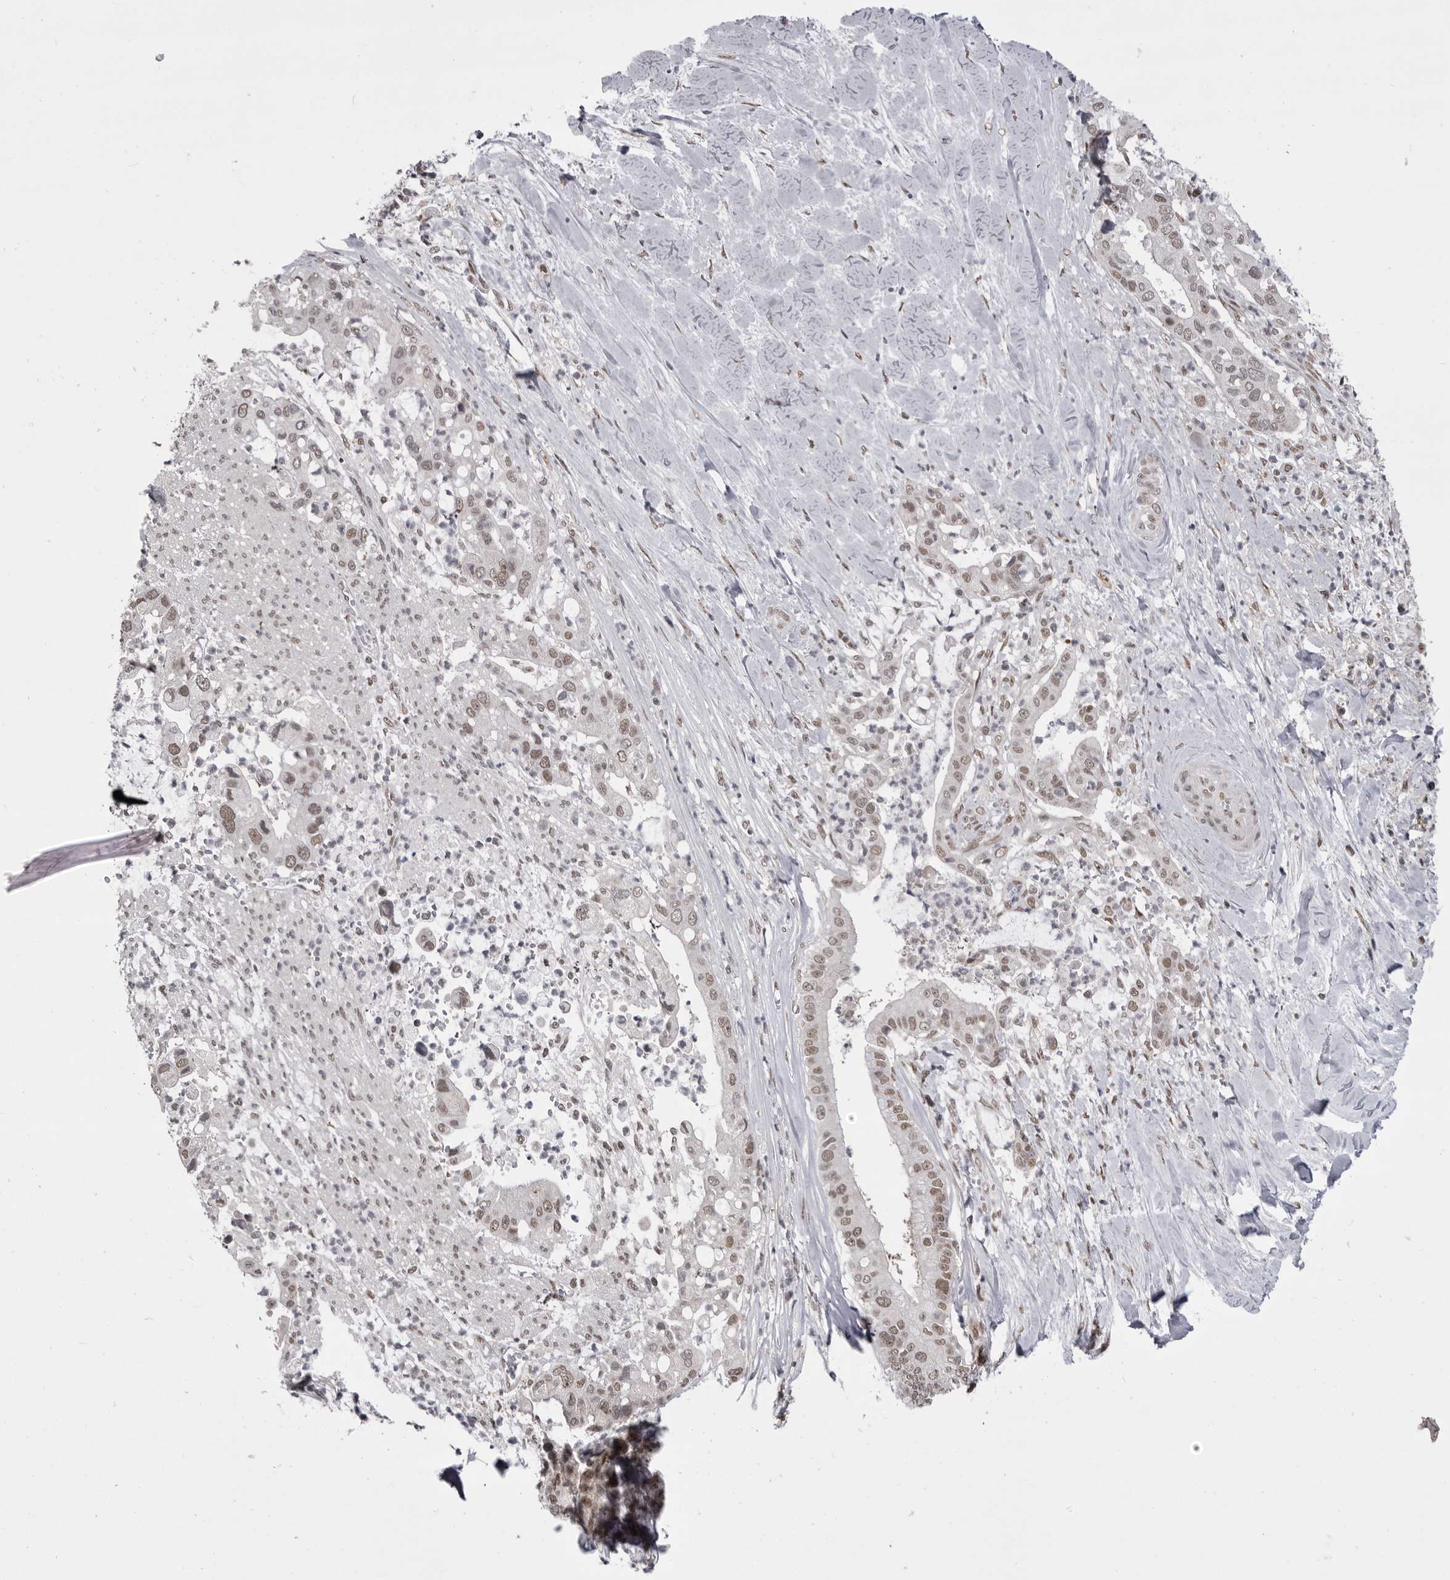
{"staining": {"intensity": "moderate", "quantity": ">75%", "location": "nuclear"}, "tissue": "liver cancer", "cell_type": "Tumor cells", "image_type": "cancer", "snomed": [{"axis": "morphology", "description": "Cholangiocarcinoma"}, {"axis": "topography", "description": "Liver"}], "caption": "Tumor cells show moderate nuclear expression in approximately >75% of cells in cholangiocarcinoma (liver).", "gene": "MEPCE", "patient": {"sex": "female", "age": 54}}